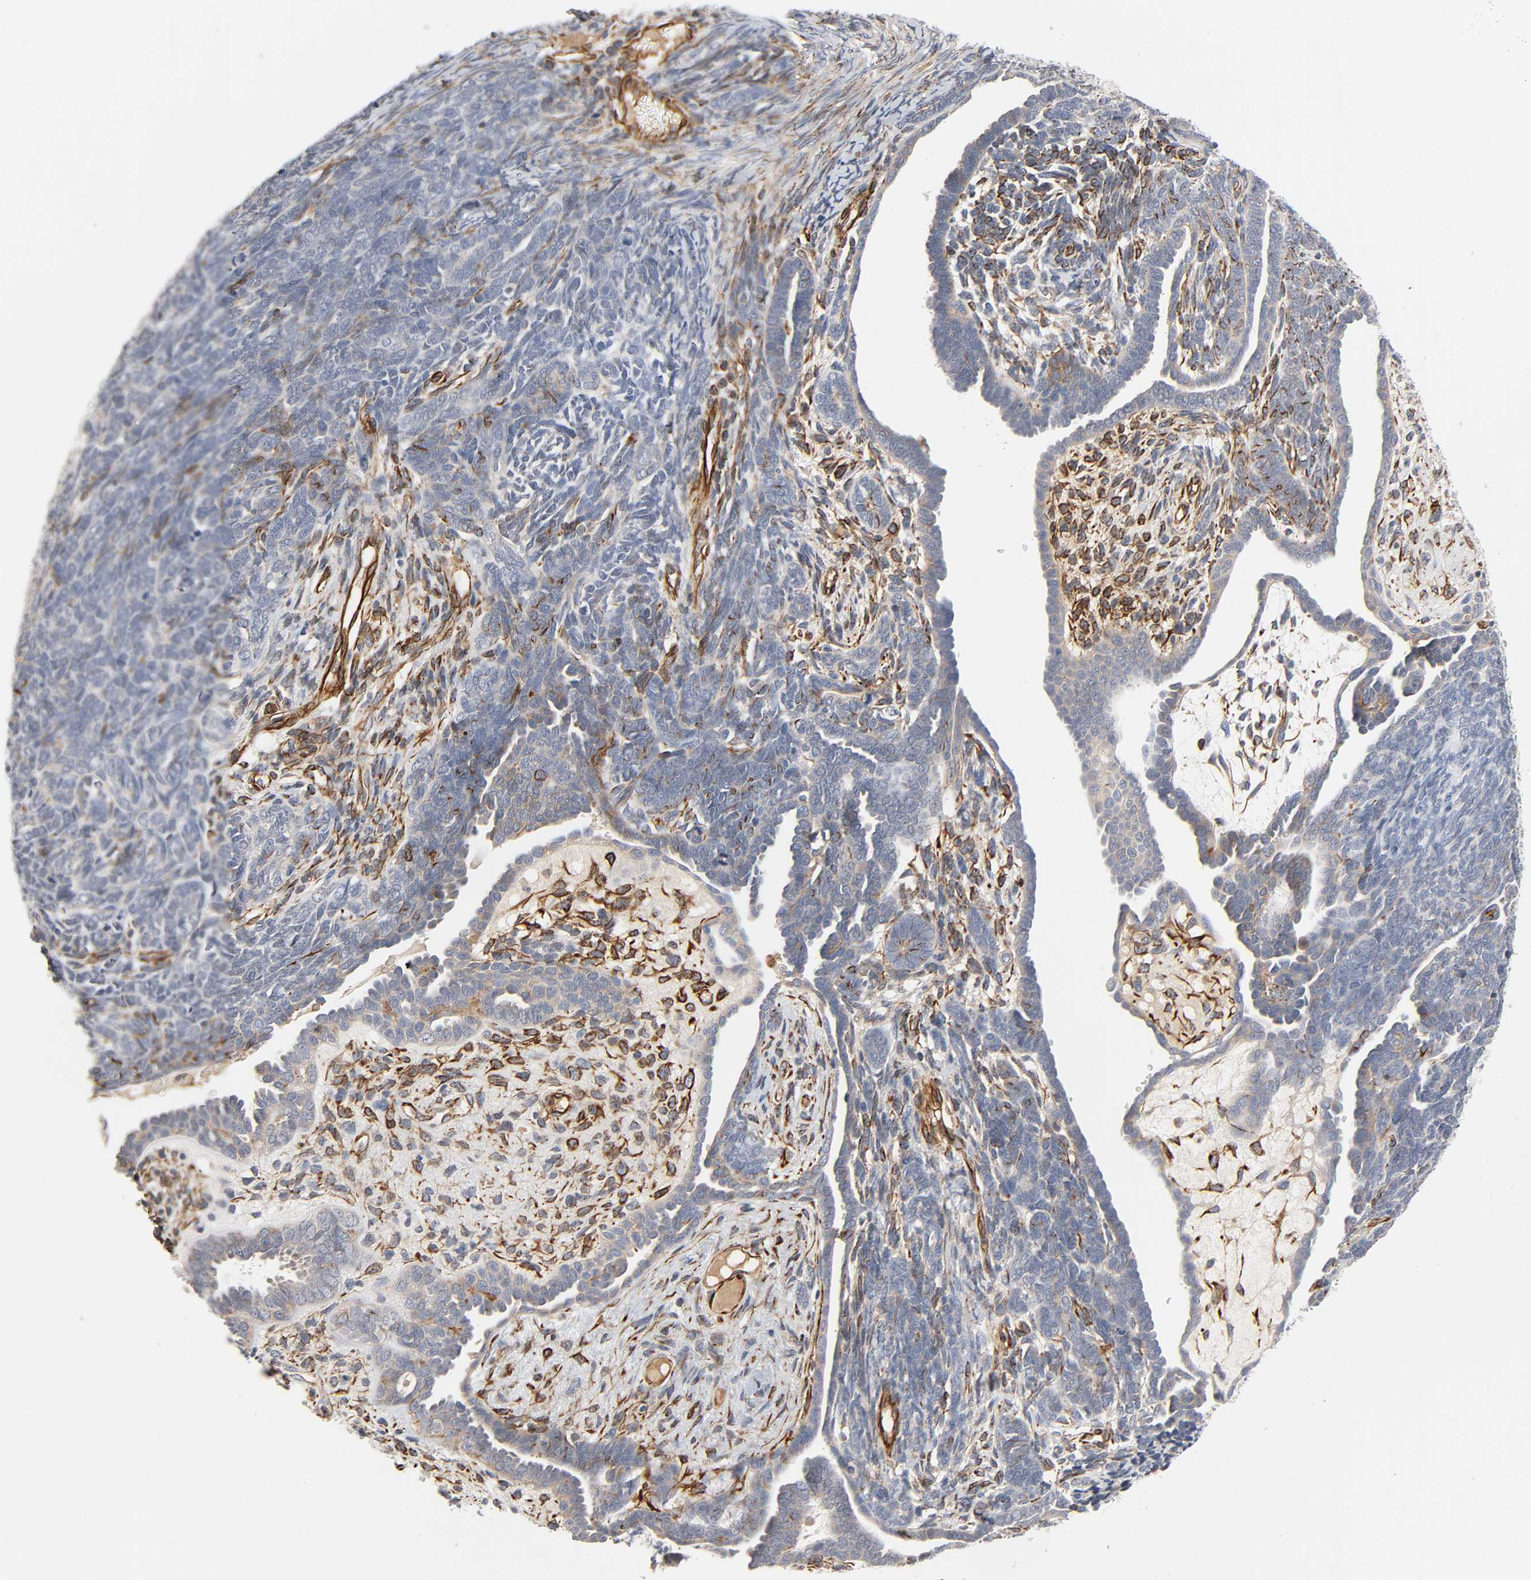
{"staining": {"intensity": "weak", "quantity": "25%-75%", "location": "cytoplasmic/membranous"}, "tissue": "endometrial cancer", "cell_type": "Tumor cells", "image_type": "cancer", "snomed": [{"axis": "morphology", "description": "Neoplasm, malignant, NOS"}, {"axis": "topography", "description": "Endometrium"}], "caption": "Immunohistochemical staining of endometrial cancer (neoplasm (malignant)) shows low levels of weak cytoplasmic/membranous staining in approximately 25%-75% of tumor cells. (brown staining indicates protein expression, while blue staining denotes nuclei).", "gene": "REEP6", "patient": {"sex": "female", "age": 74}}